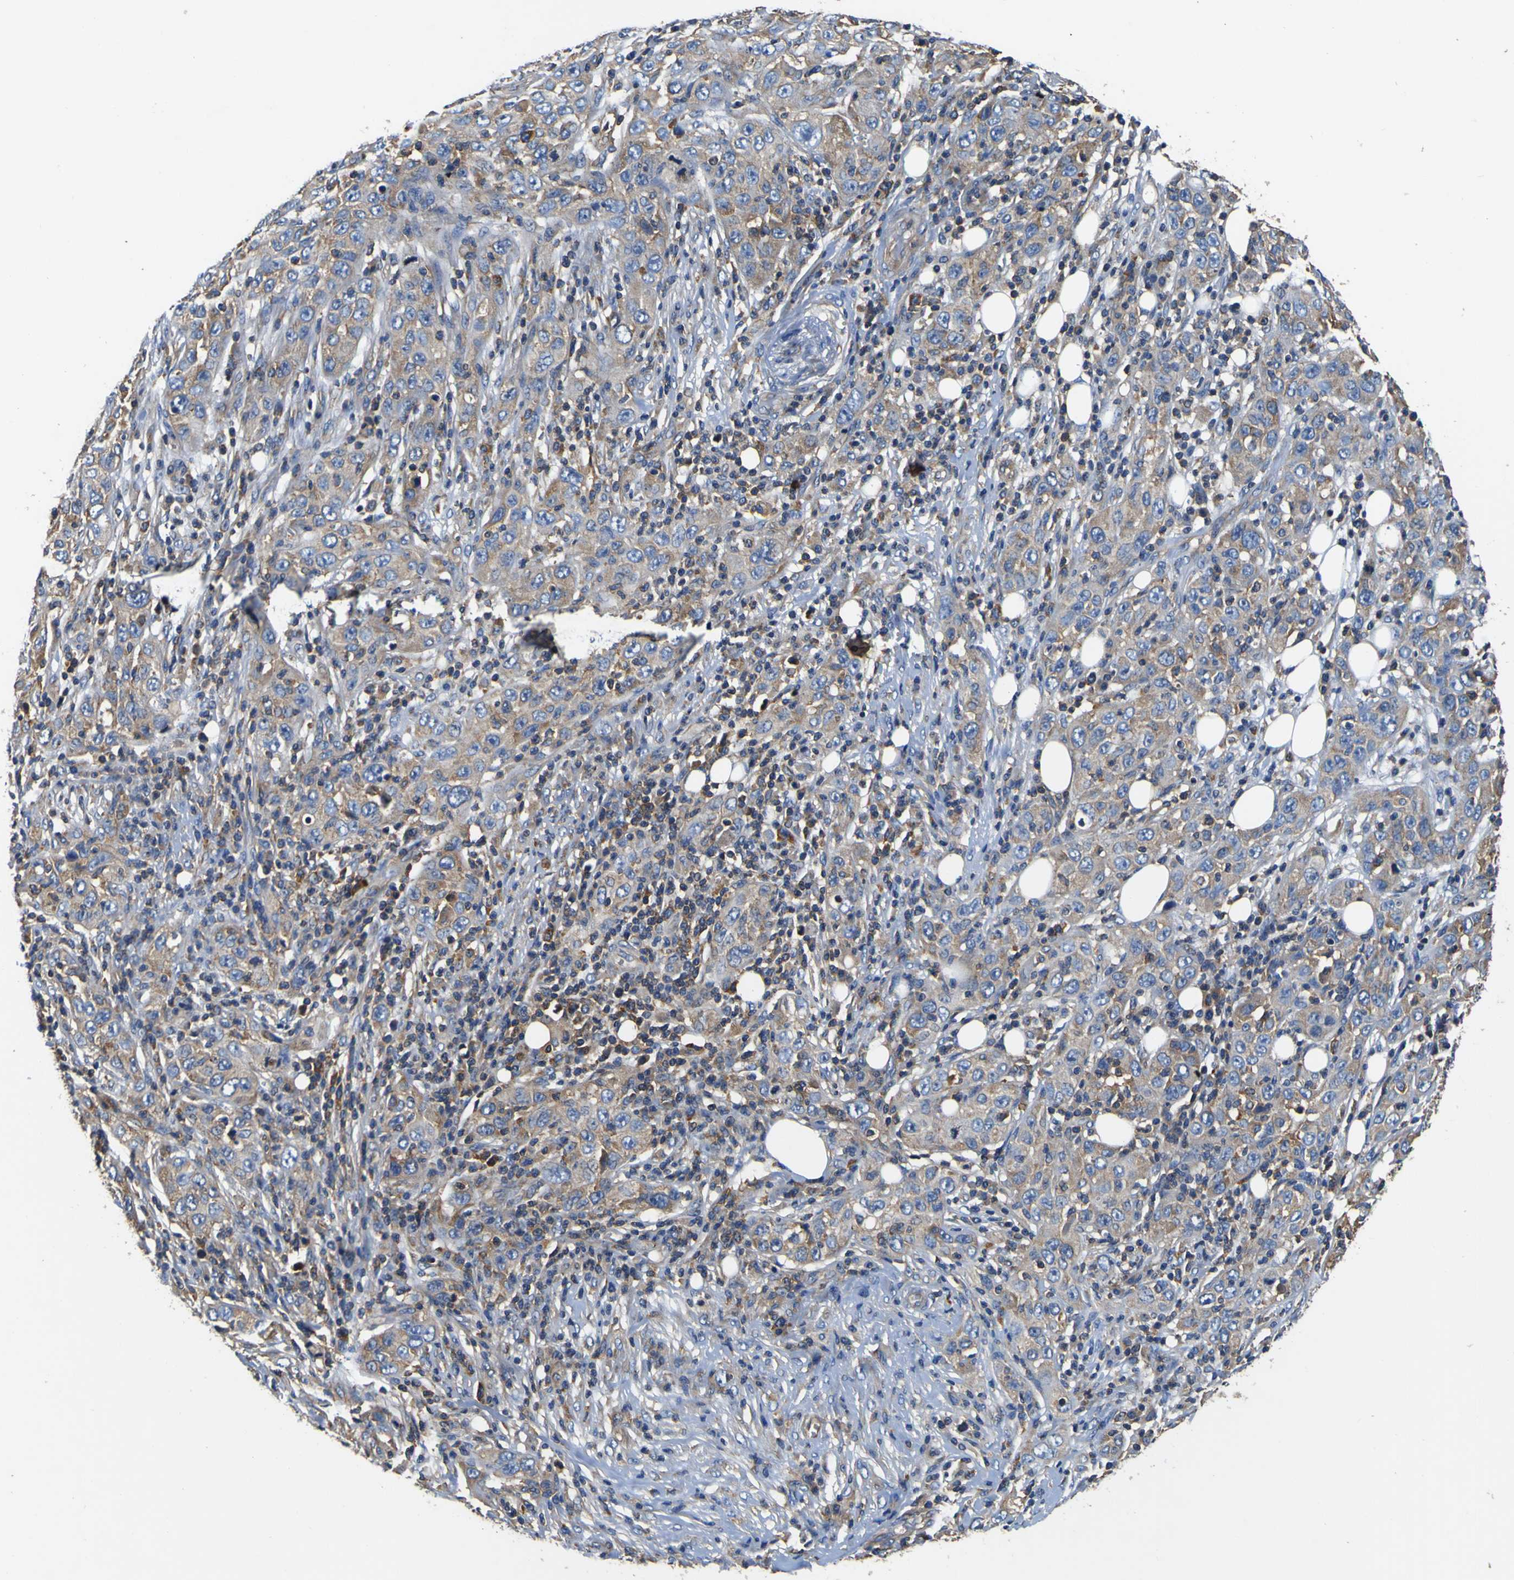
{"staining": {"intensity": "weak", "quantity": ">75%", "location": "cytoplasmic/membranous"}, "tissue": "skin cancer", "cell_type": "Tumor cells", "image_type": "cancer", "snomed": [{"axis": "morphology", "description": "Squamous cell carcinoma, NOS"}, {"axis": "topography", "description": "Skin"}], "caption": "A low amount of weak cytoplasmic/membranous expression is present in about >75% of tumor cells in skin squamous cell carcinoma tissue.", "gene": "CNR2", "patient": {"sex": "female", "age": 88}}